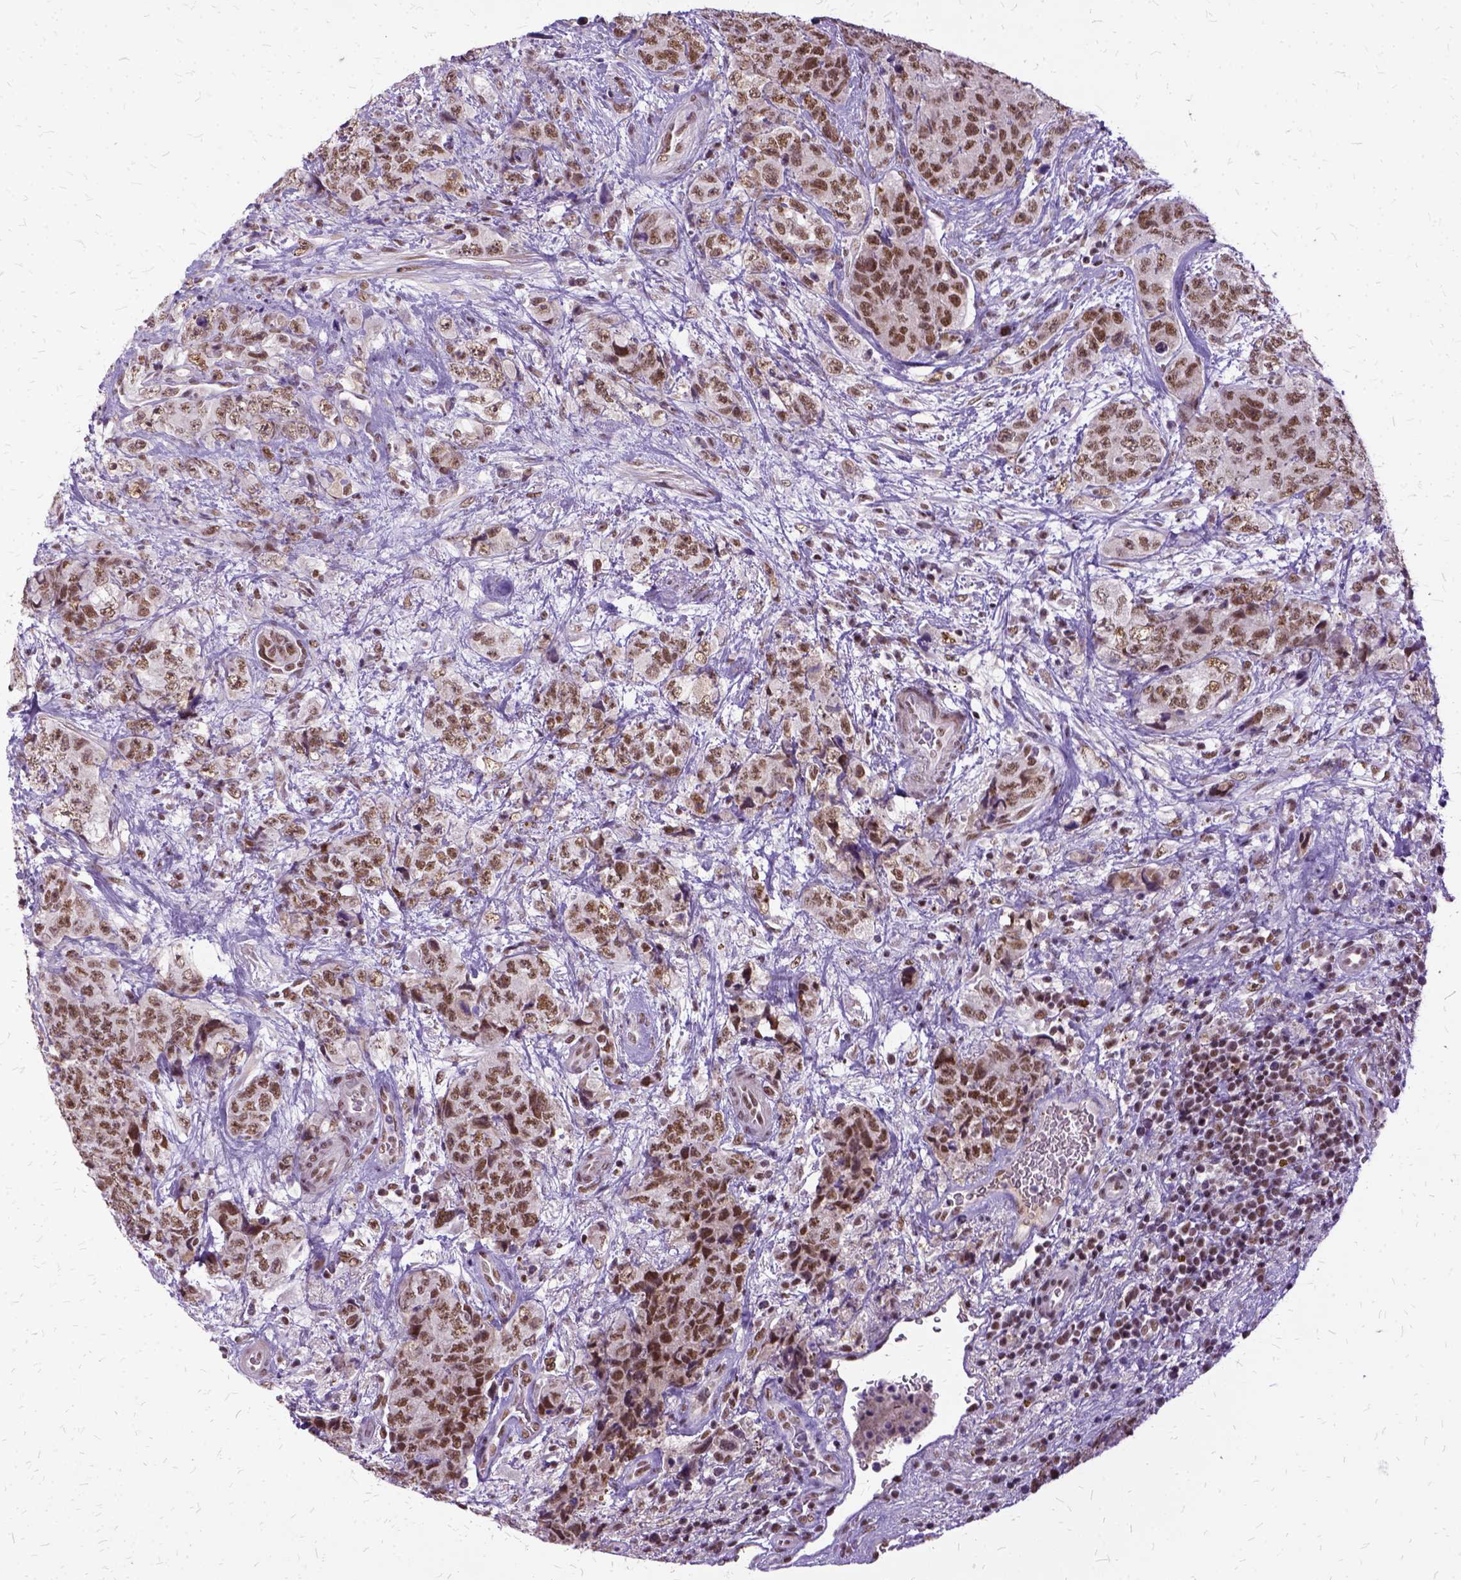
{"staining": {"intensity": "moderate", "quantity": ">75%", "location": "nuclear"}, "tissue": "urothelial cancer", "cell_type": "Tumor cells", "image_type": "cancer", "snomed": [{"axis": "morphology", "description": "Urothelial carcinoma, High grade"}, {"axis": "topography", "description": "Urinary bladder"}], "caption": "A medium amount of moderate nuclear positivity is present in approximately >75% of tumor cells in urothelial cancer tissue.", "gene": "SETD1A", "patient": {"sex": "female", "age": 78}}